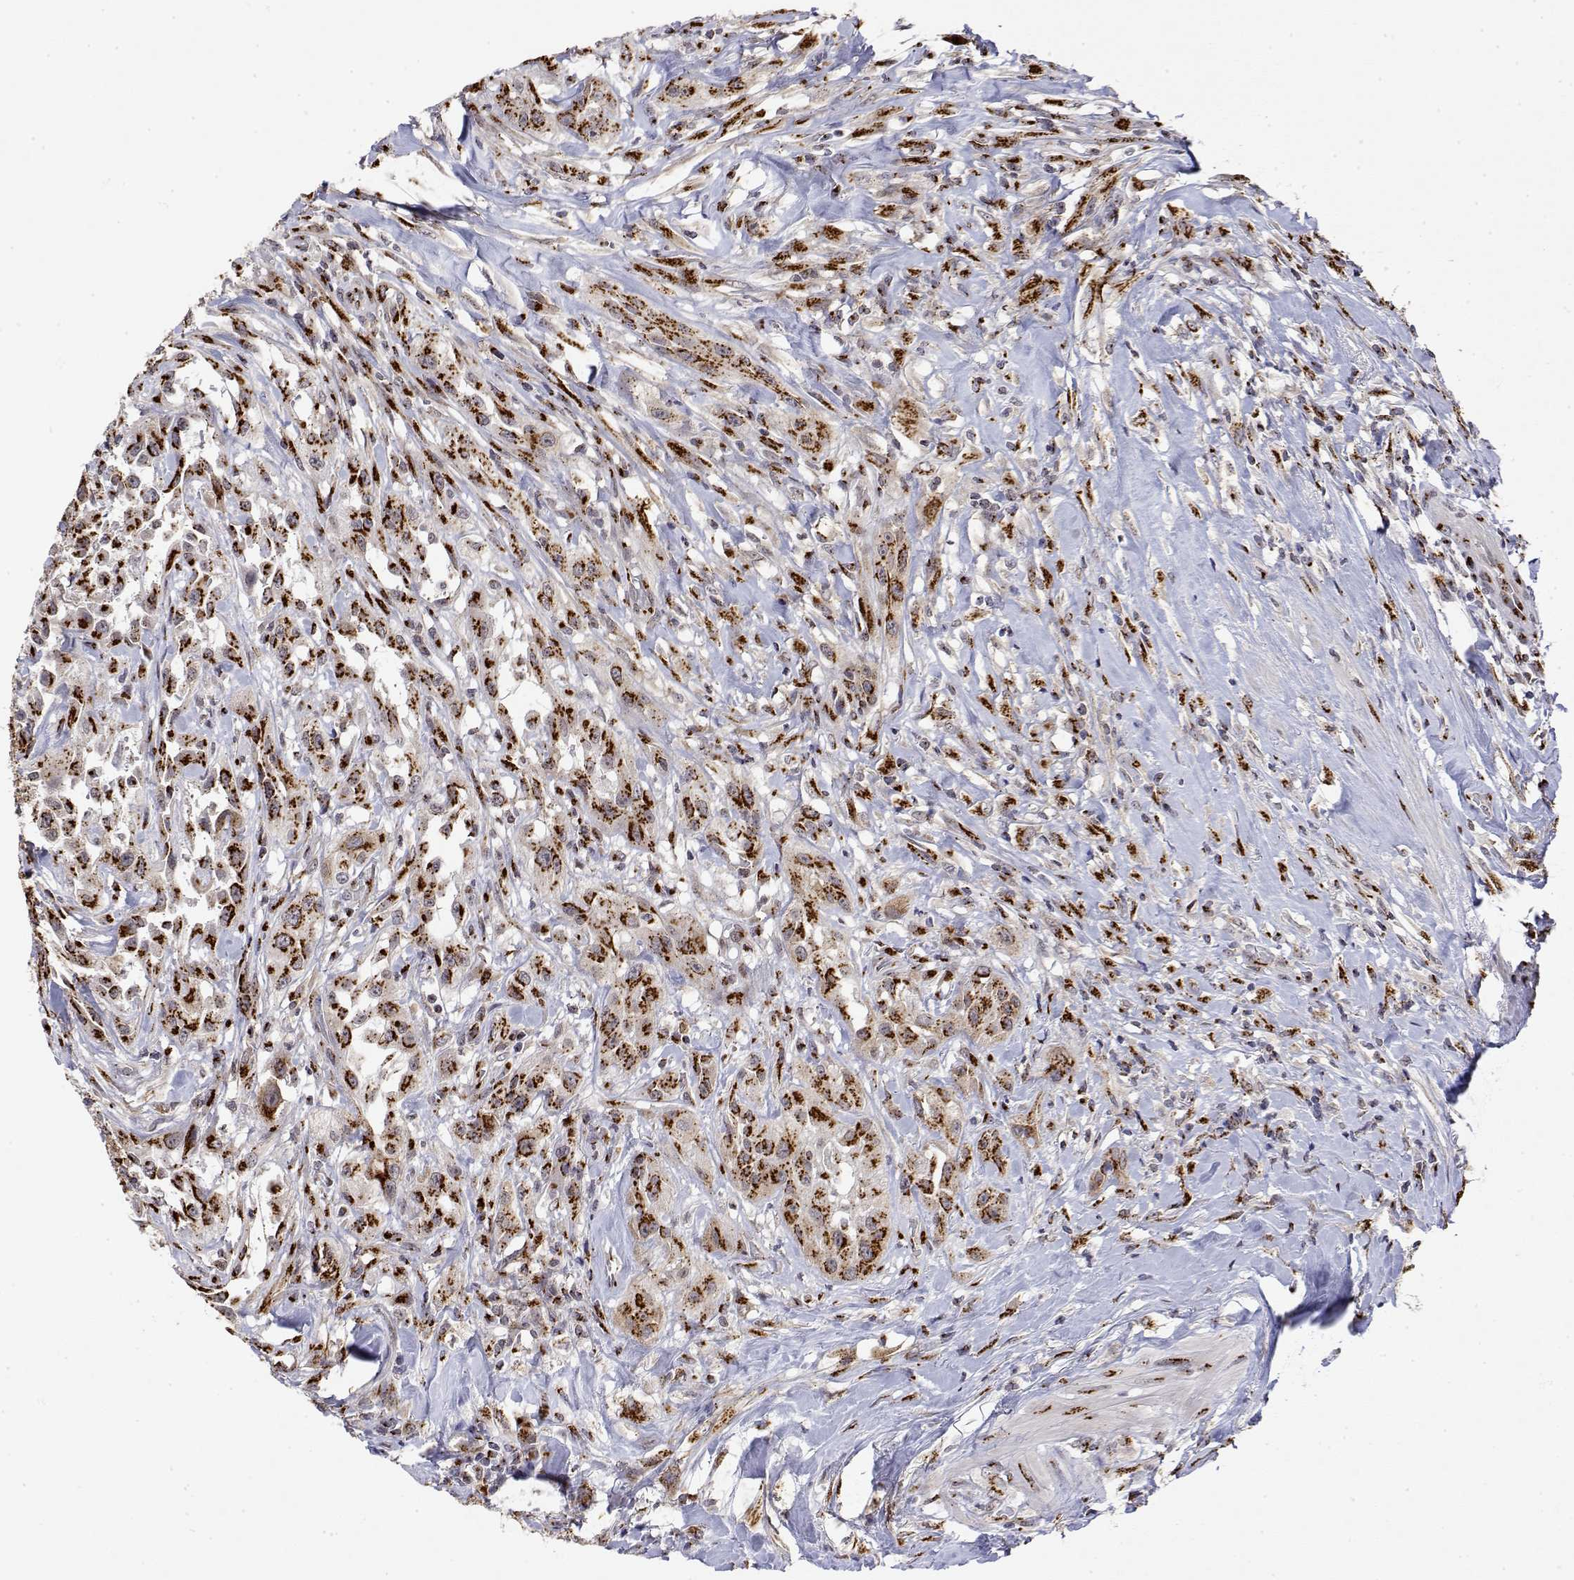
{"staining": {"intensity": "strong", "quantity": ">75%", "location": "cytoplasmic/membranous"}, "tissue": "urothelial cancer", "cell_type": "Tumor cells", "image_type": "cancer", "snomed": [{"axis": "morphology", "description": "Urothelial carcinoma, High grade"}, {"axis": "topography", "description": "Urinary bladder"}], "caption": "High-grade urothelial carcinoma was stained to show a protein in brown. There is high levels of strong cytoplasmic/membranous staining in about >75% of tumor cells.", "gene": "YIPF3", "patient": {"sex": "male", "age": 79}}